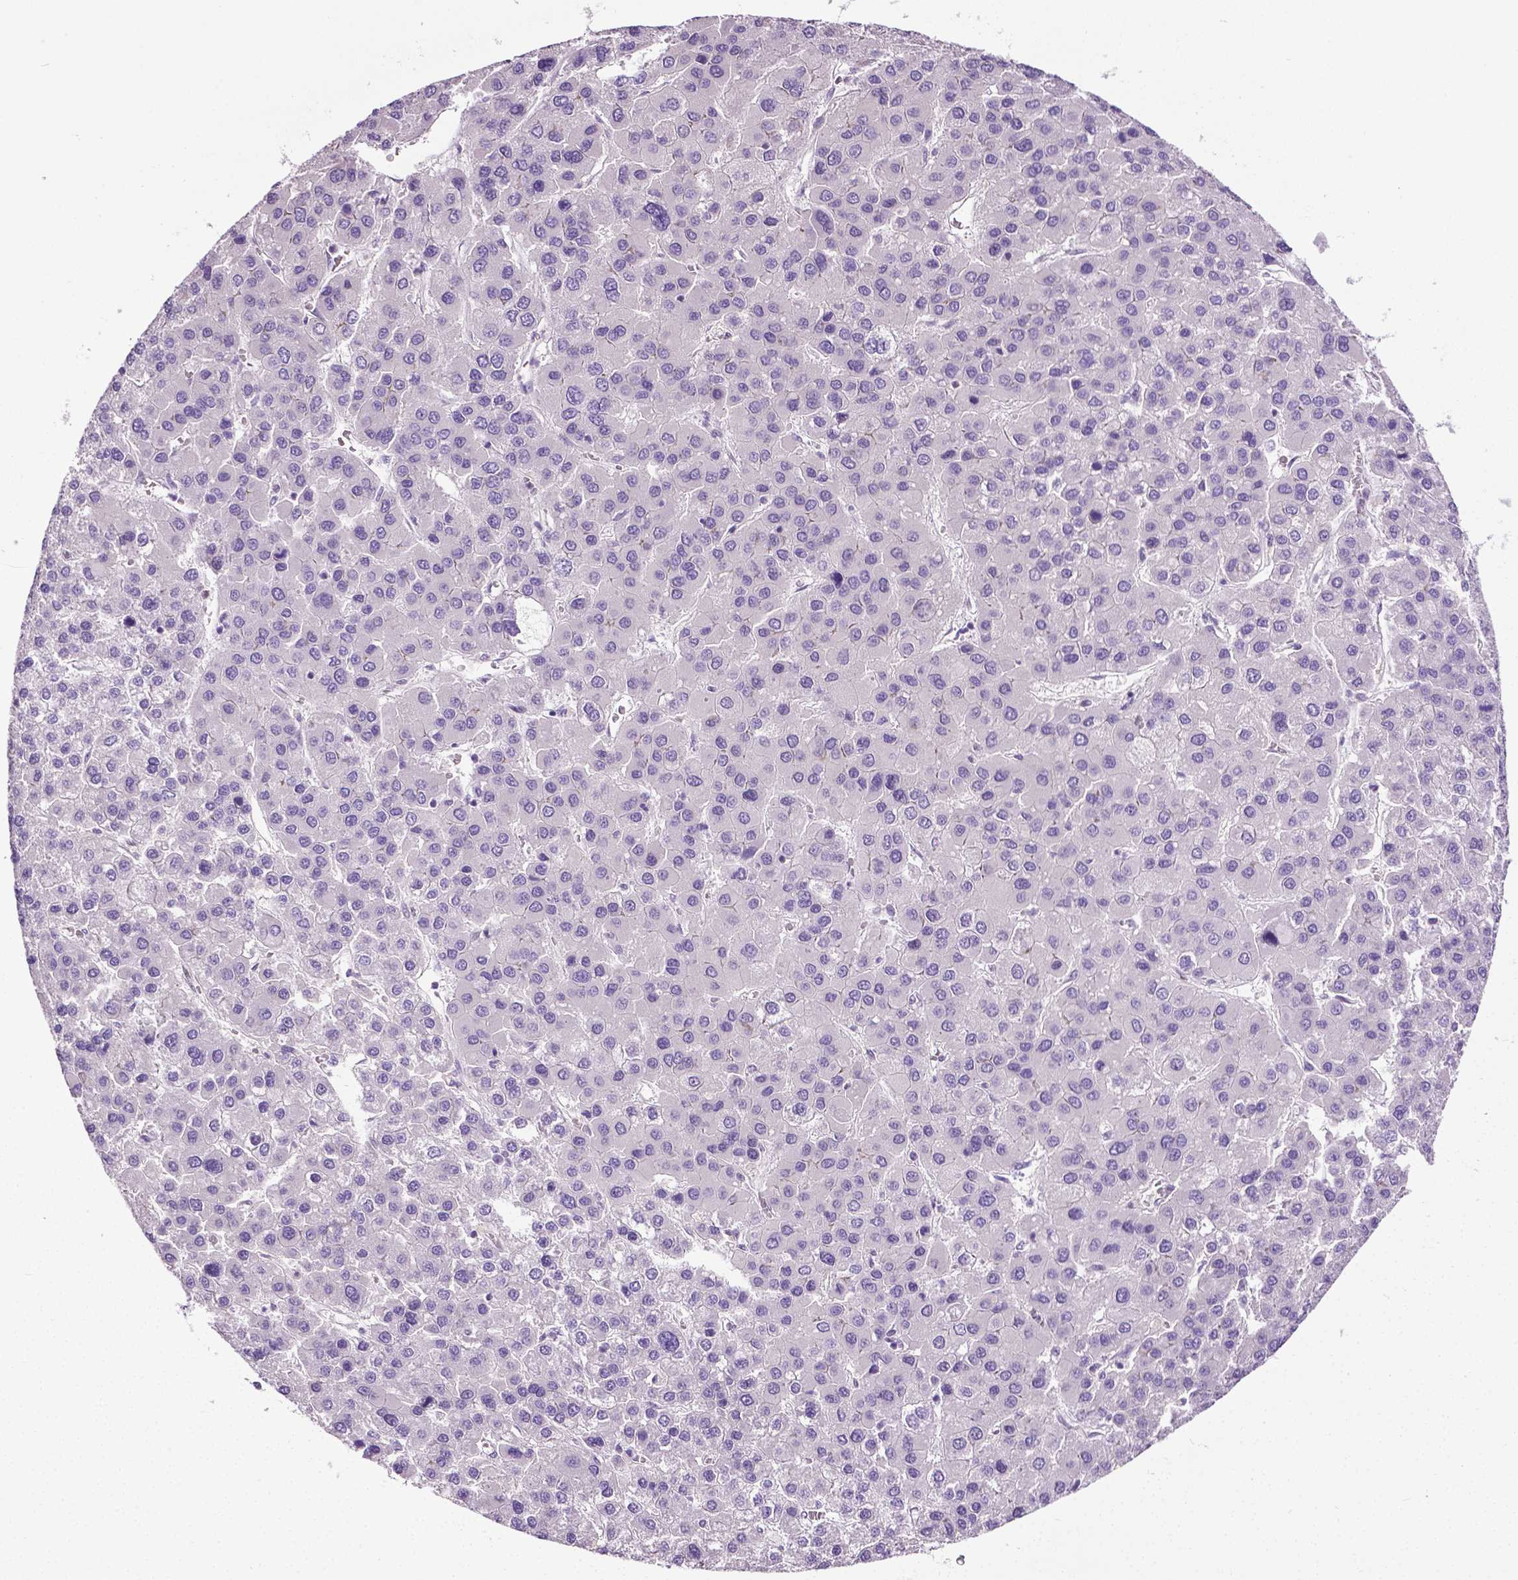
{"staining": {"intensity": "negative", "quantity": "none", "location": "none"}, "tissue": "liver cancer", "cell_type": "Tumor cells", "image_type": "cancer", "snomed": [{"axis": "morphology", "description": "Carcinoma, Hepatocellular, NOS"}, {"axis": "topography", "description": "Liver"}], "caption": "Tumor cells show no significant protein staining in liver cancer.", "gene": "PTGER3", "patient": {"sex": "female", "age": 41}}